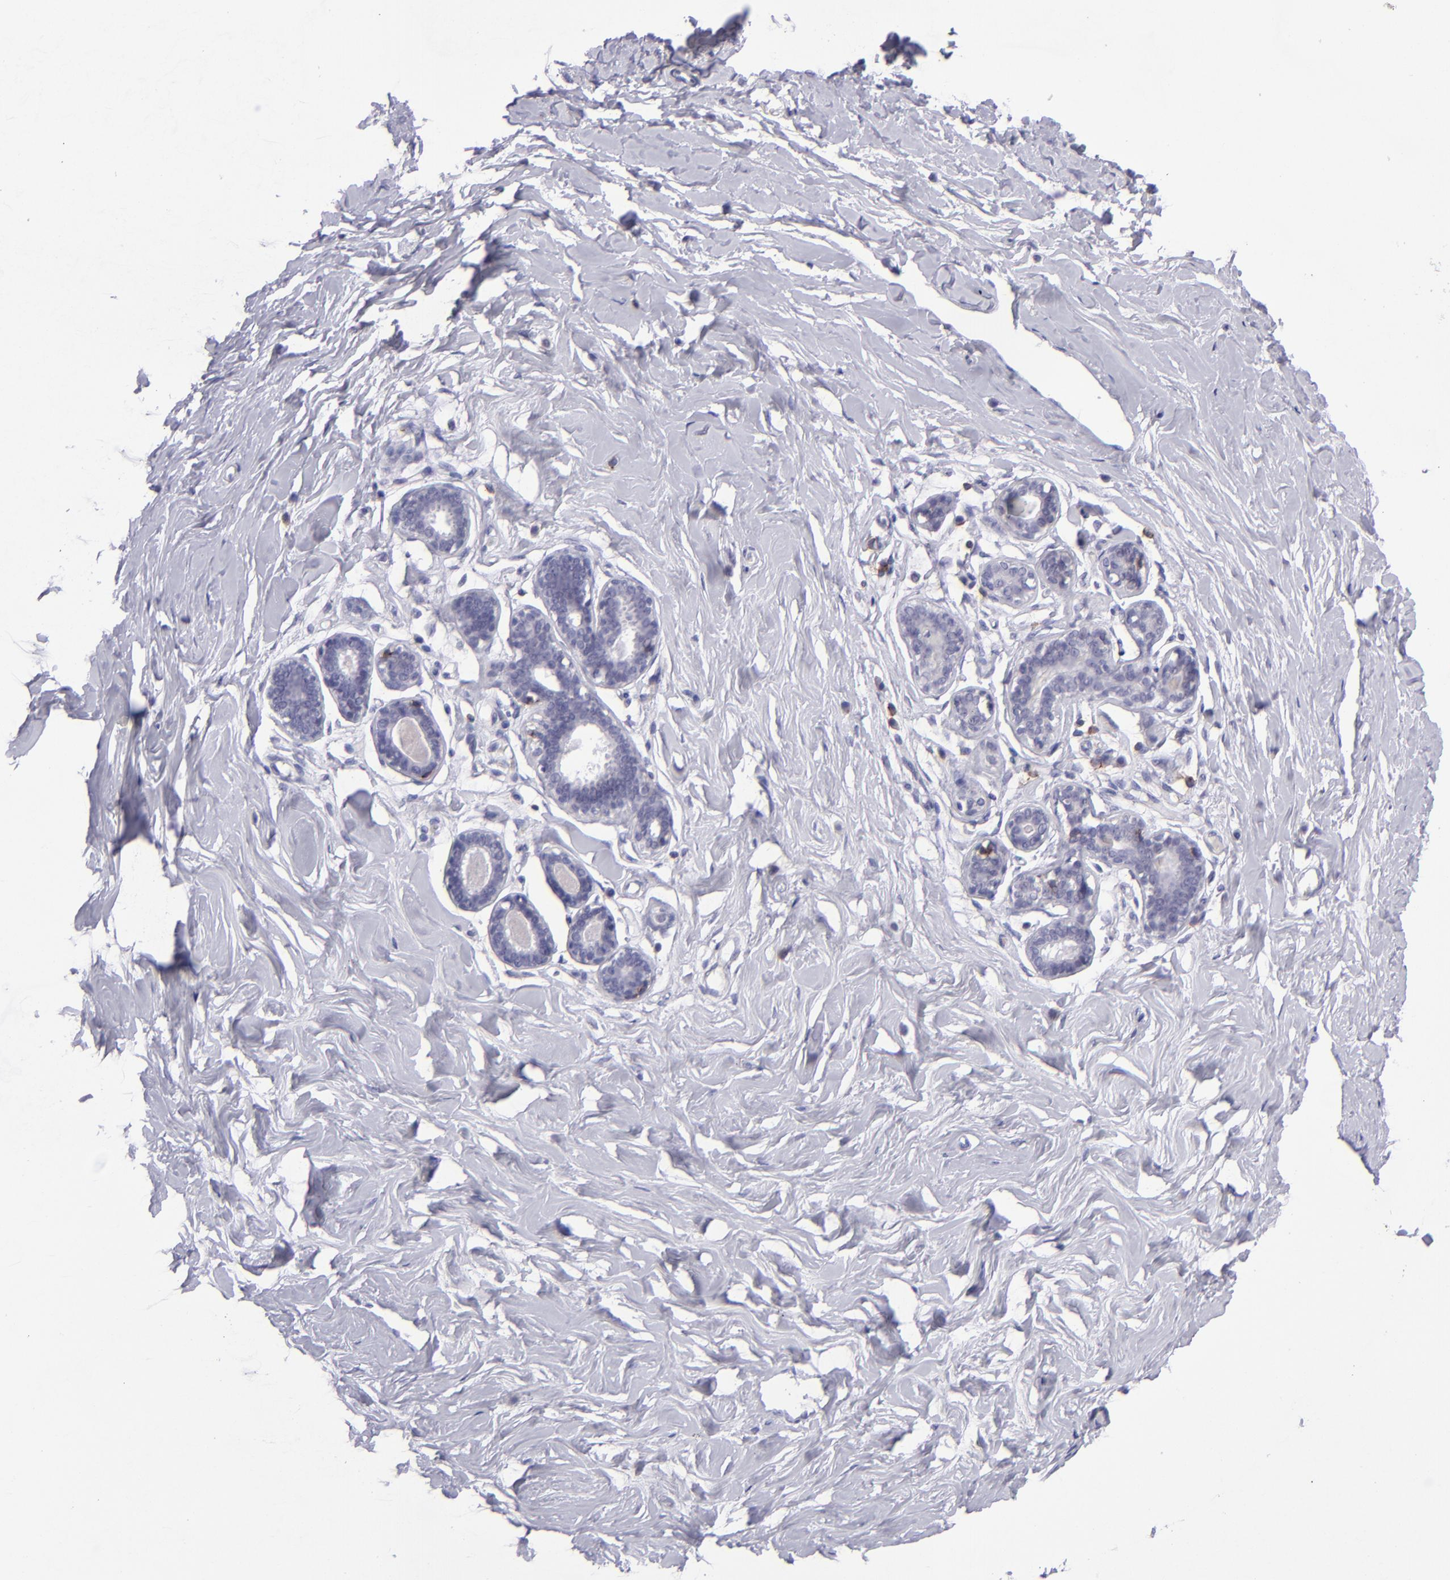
{"staining": {"intensity": "negative", "quantity": "none", "location": "none"}, "tissue": "breast", "cell_type": "Adipocytes", "image_type": "normal", "snomed": [{"axis": "morphology", "description": "Normal tissue, NOS"}, {"axis": "topography", "description": "Breast"}], "caption": "Adipocytes show no significant expression in unremarkable breast. The staining was performed using DAB (3,3'-diaminobenzidine) to visualize the protein expression in brown, while the nuclei were stained in blue with hematoxylin (Magnification: 20x).", "gene": "CD48", "patient": {"sex": "female", "age": 23}}